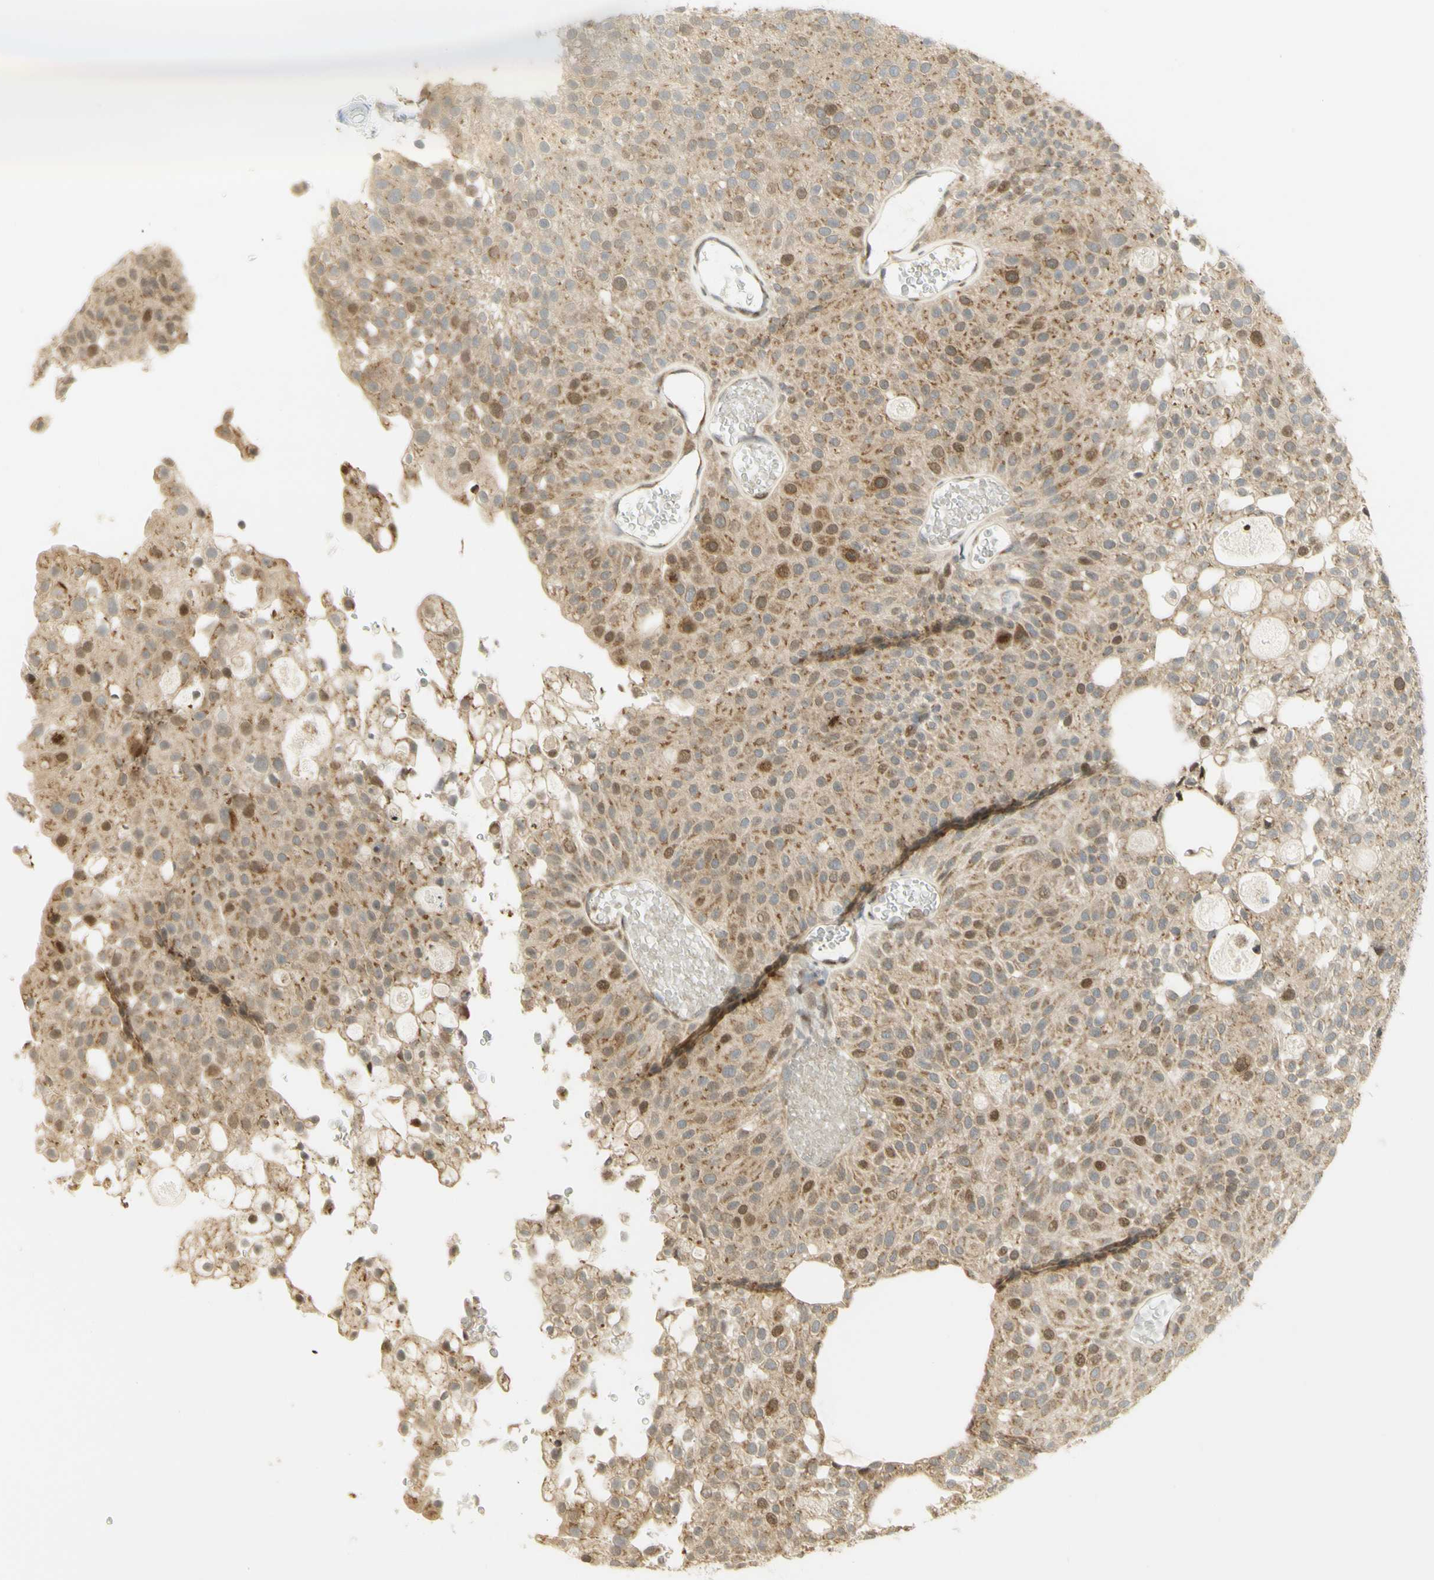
{"staining": {"intensity": "moderate", "quantity": ">75%", "location": "cytoplasmic/membranous,nuclear"}, "tissue": "urothelial cancer", "cell_type": "Tumor cells", "image_type": "cancer", "snomed": [{"axis": "morphology", "description": "Urothelial carcinoma, Low grade"}, {"axis": "topography", "description": "Urinary bladder"}], "caption": "Immunohistochemistry (IHC) staining of urothelial carcinoma (low-grade), which demonstrates medium levels of moderate cytoplasmic/membranous and nuclear expression in approximately >75% of tumor cells indicating moderate cytoplasmic/membranous and nuclear protein staining. The staining was performed using DAB (brown) for protein detection and nuclei were counterstained in hematoxylin (blue).", "gene": "KIF11", "patient": {"sex": "male", "age": 78}}